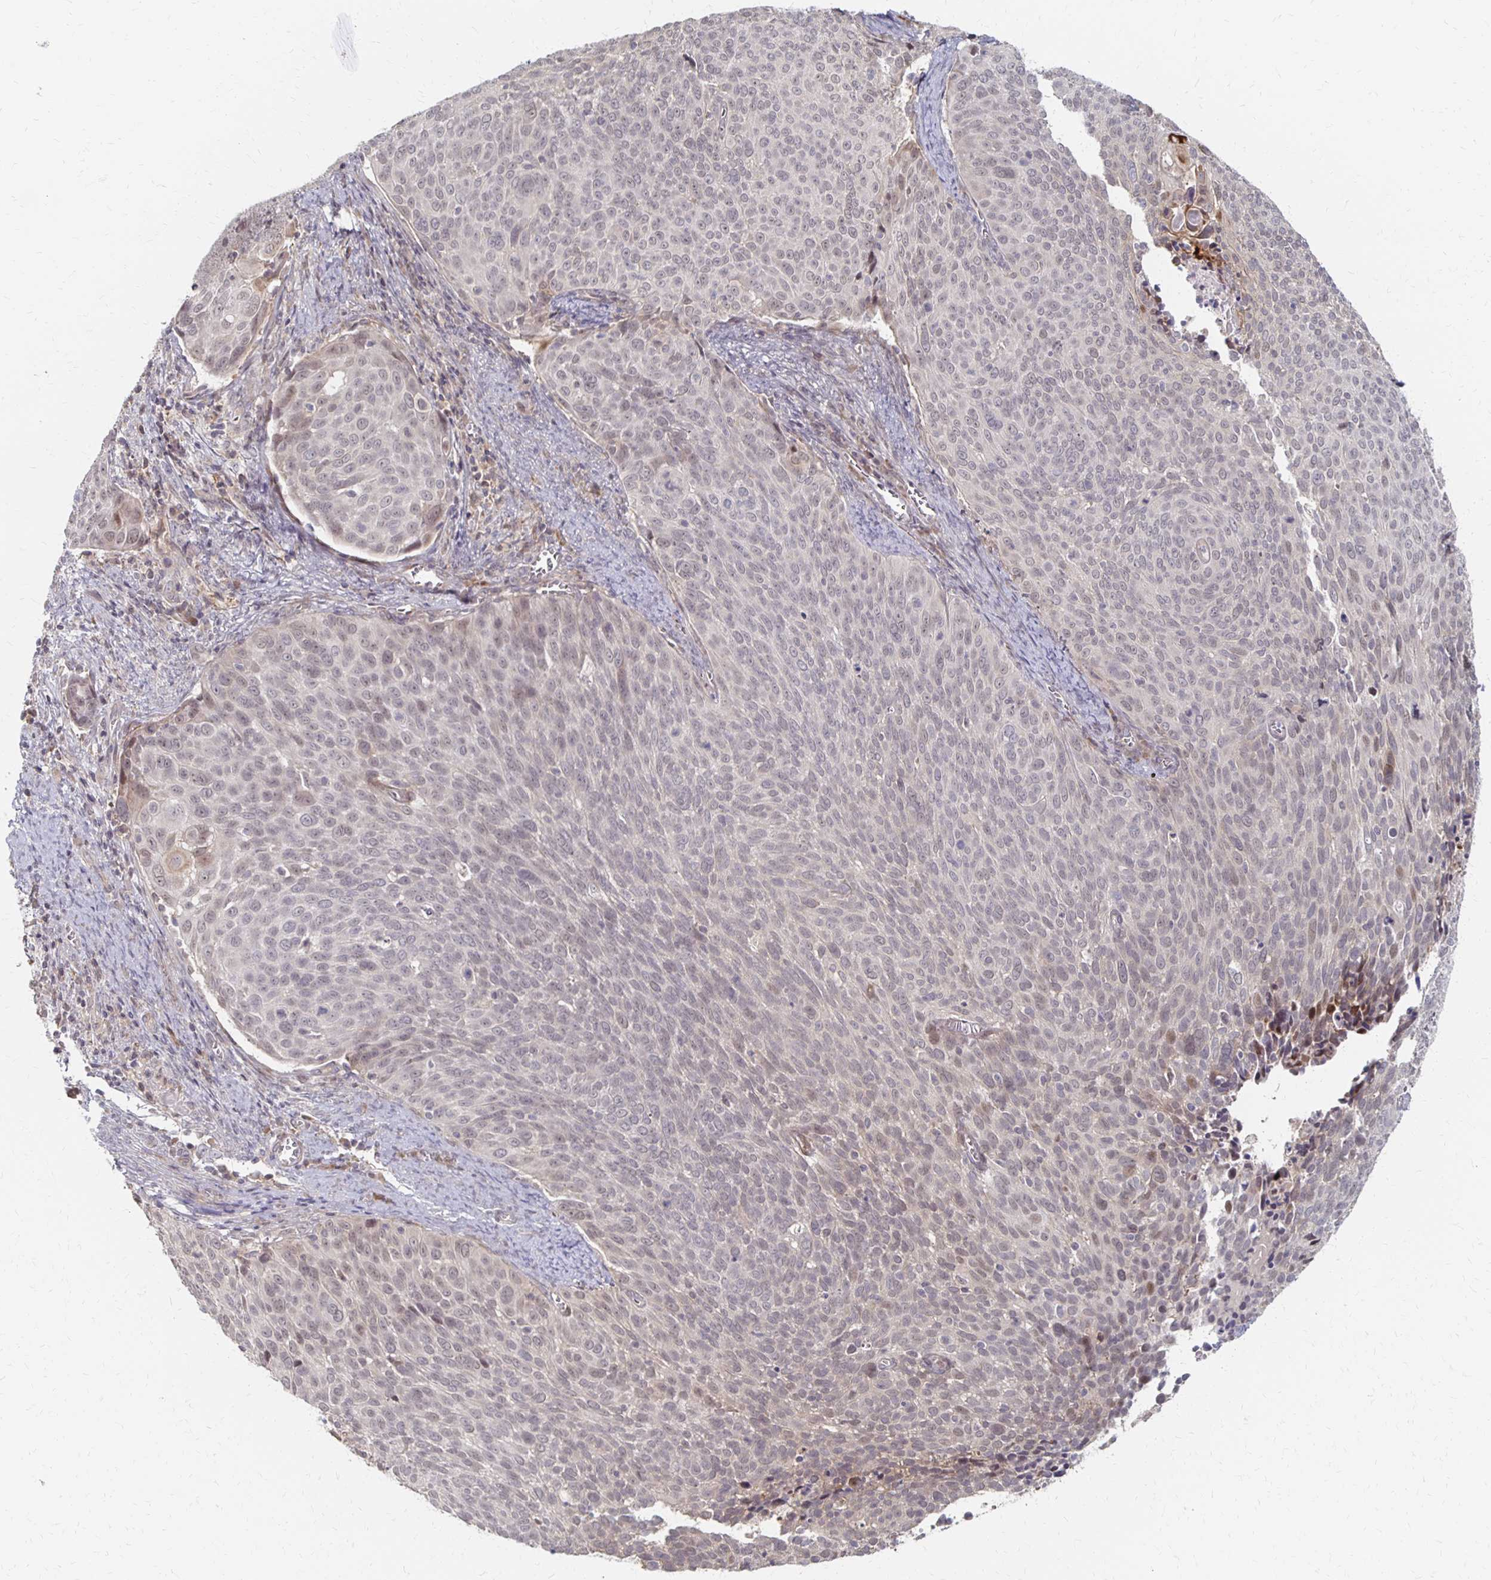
{"staining": {"intensity": "weak", "quantity": "25%-75%", "location": "nuclear"}, "tissue": "cervical cancer", "cell_type": "Tumor cells", "image_type": "cancer", "snomed": [{"axis": "morphology", "description": "Squamous cell carcinoma, NOS"}, {"axis": "topography", "description": "Cervix"}], "caption": "Immunohistochemical staining of cervical cancer (squamous cell carcinoma) reveals low levels of weak nuclear staining in approximately 25%-75% of tumor cells. Nuclei are stained in blue.", "gene": "PRKCB", "patient": {"sex": "female", "age": 39}}